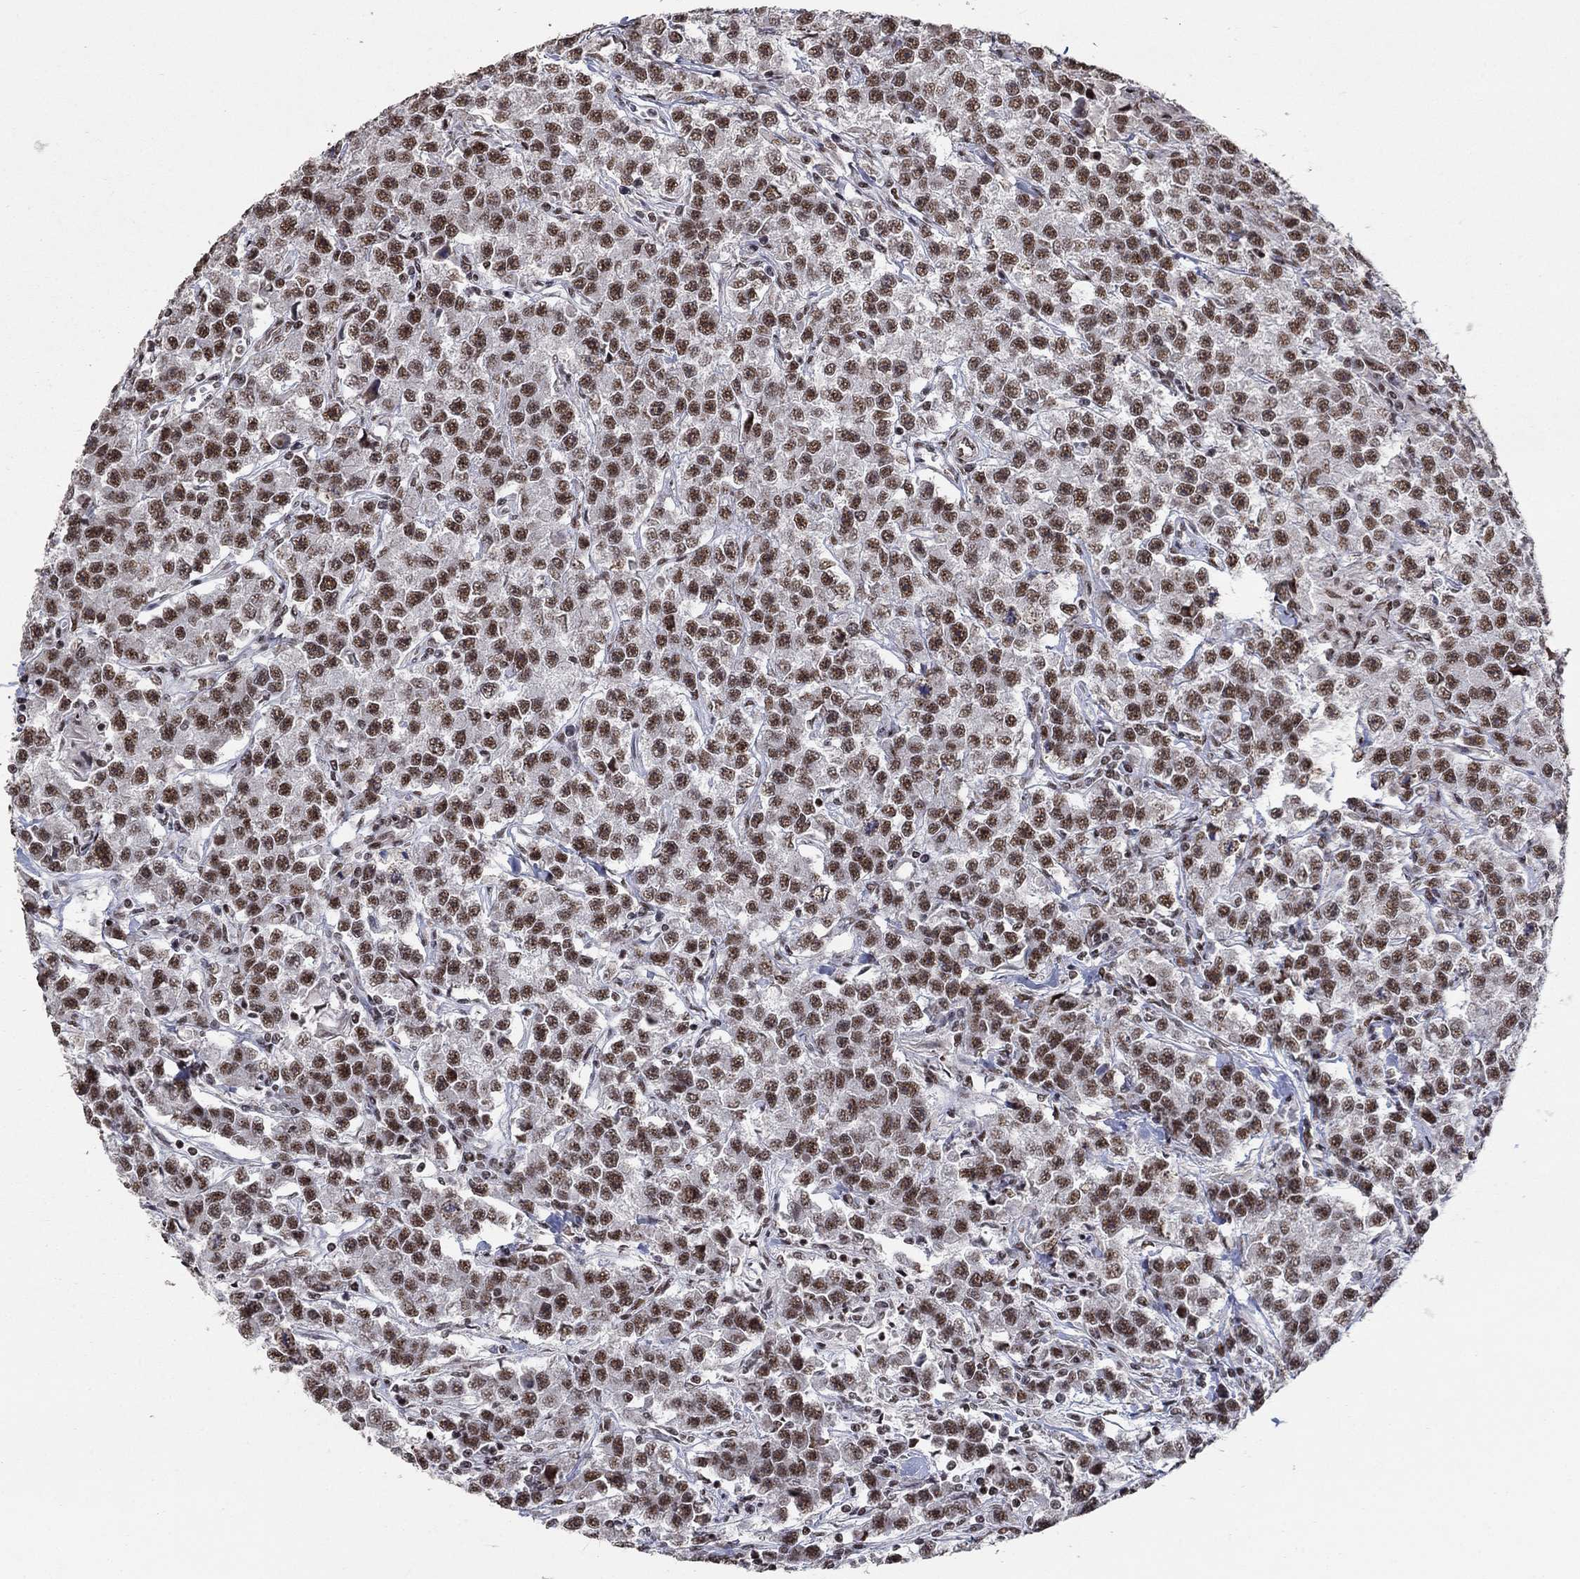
{"staining": {"intensity": "strong", "quantity": ">75%", "location": "nuclear"}, "tissue": "testis cancer", "cell_type": "Tumor cells", "image_type": "cancer", "snomed": [{"axis": "morphology", "description": "Seminoma, NOS"}, {"axis": "topography", "description": "Testis"}], "caption": "Testis cancer (seminoma) tissue reveals strong nuclear positivity in about >75% of tumor cells", "gene": "PNISR", "patient": {"sex": "male", "age": 59}}